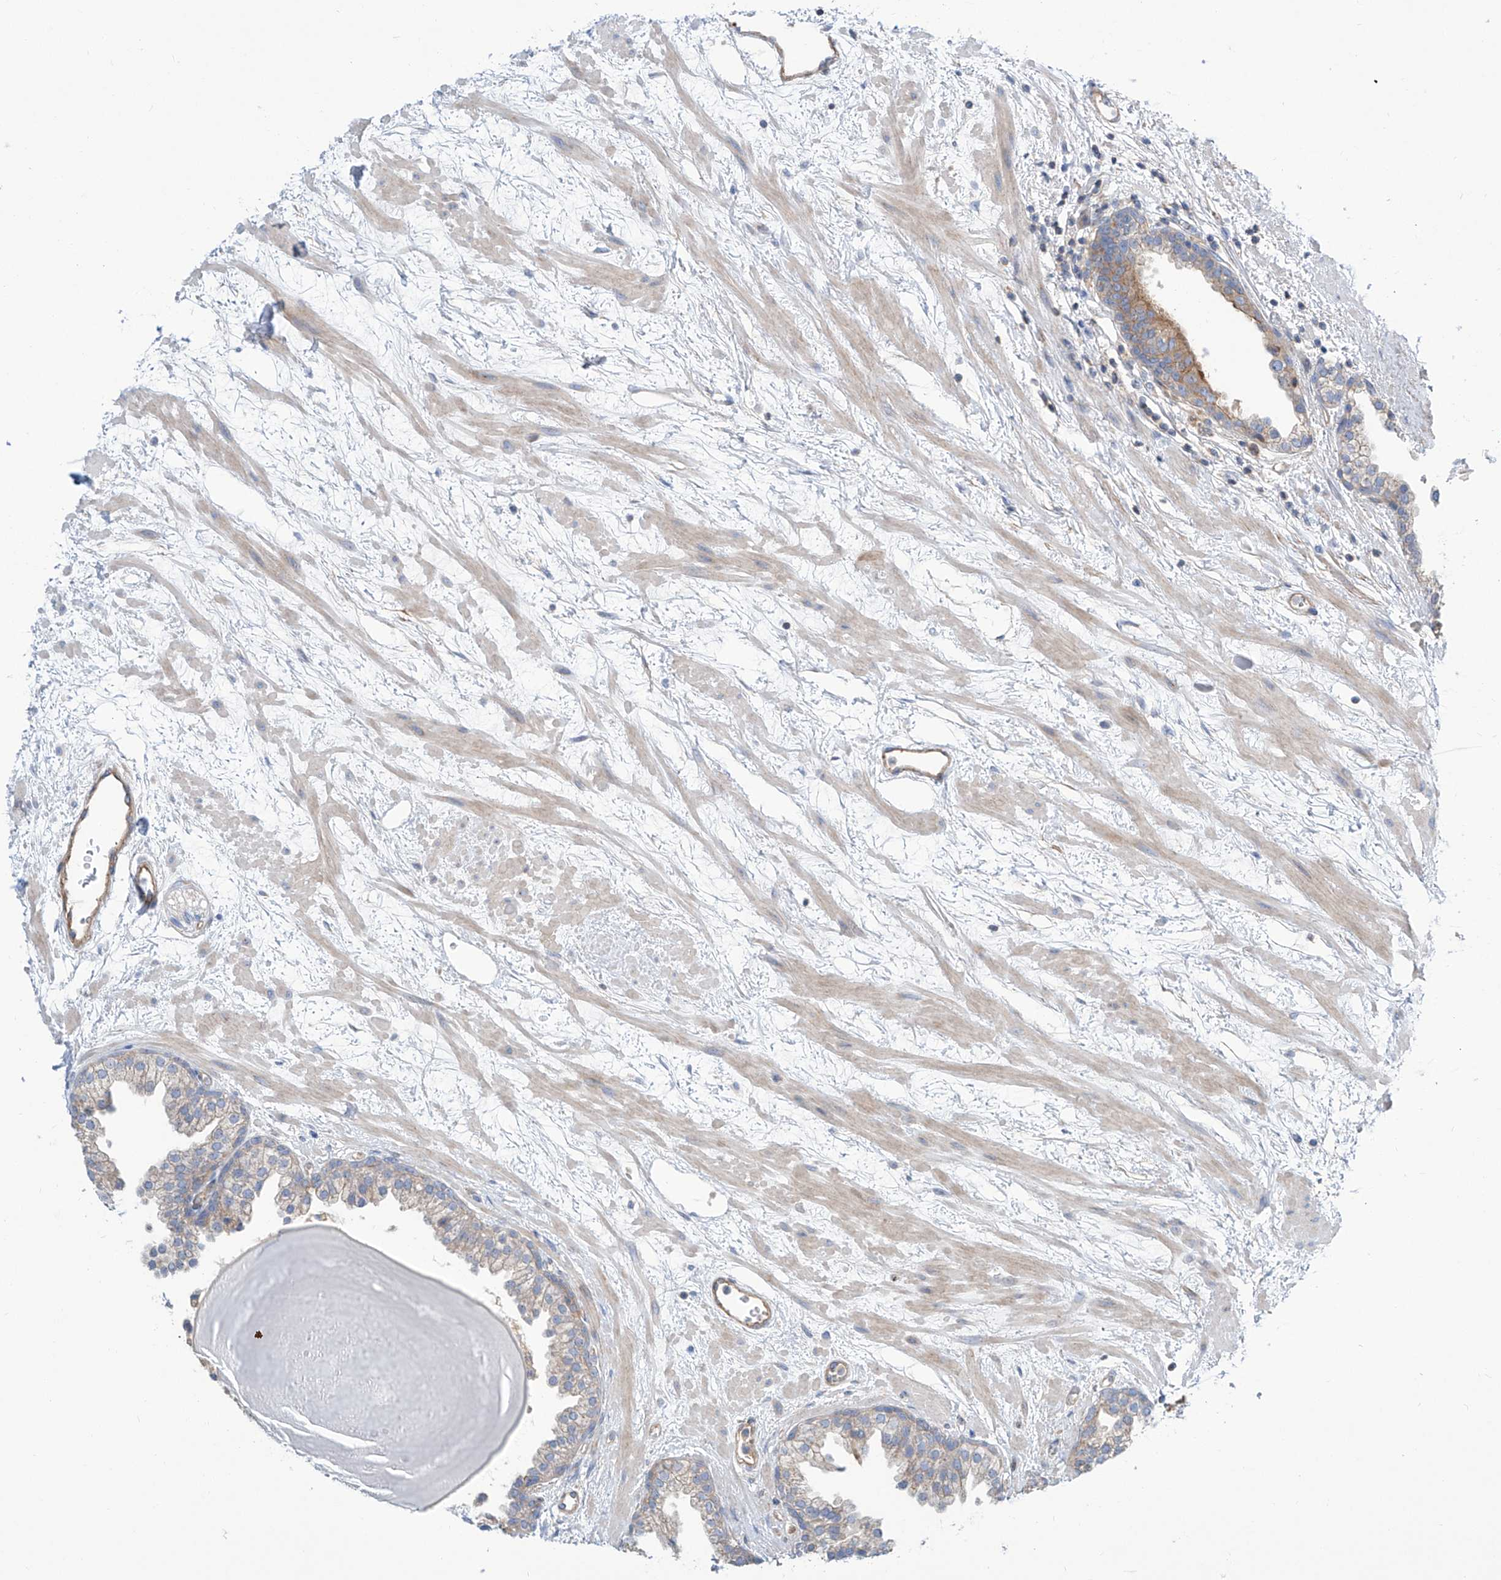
{"staining": {"intensity": "moderate", "quantity": "<25%", "location": "cytoplasmic/membranous"}, "tissue": "prostate", "cell_type": "Glandular cells", "image_type": "normal", "snomed": [{"axis": "morphology", "description": "Normal tissue, NOS"}, {"axis": "topography", "description": "Prostate"}], "caption": "Brown immunohistochemical staining in normal prostate displays moderate cytoplasmic/membranous positivity in about <25% of glandular cells. Nuclei are stained in blue.", "gene": "TMEM209", "patient": {"sex": "male", "age": 48}}